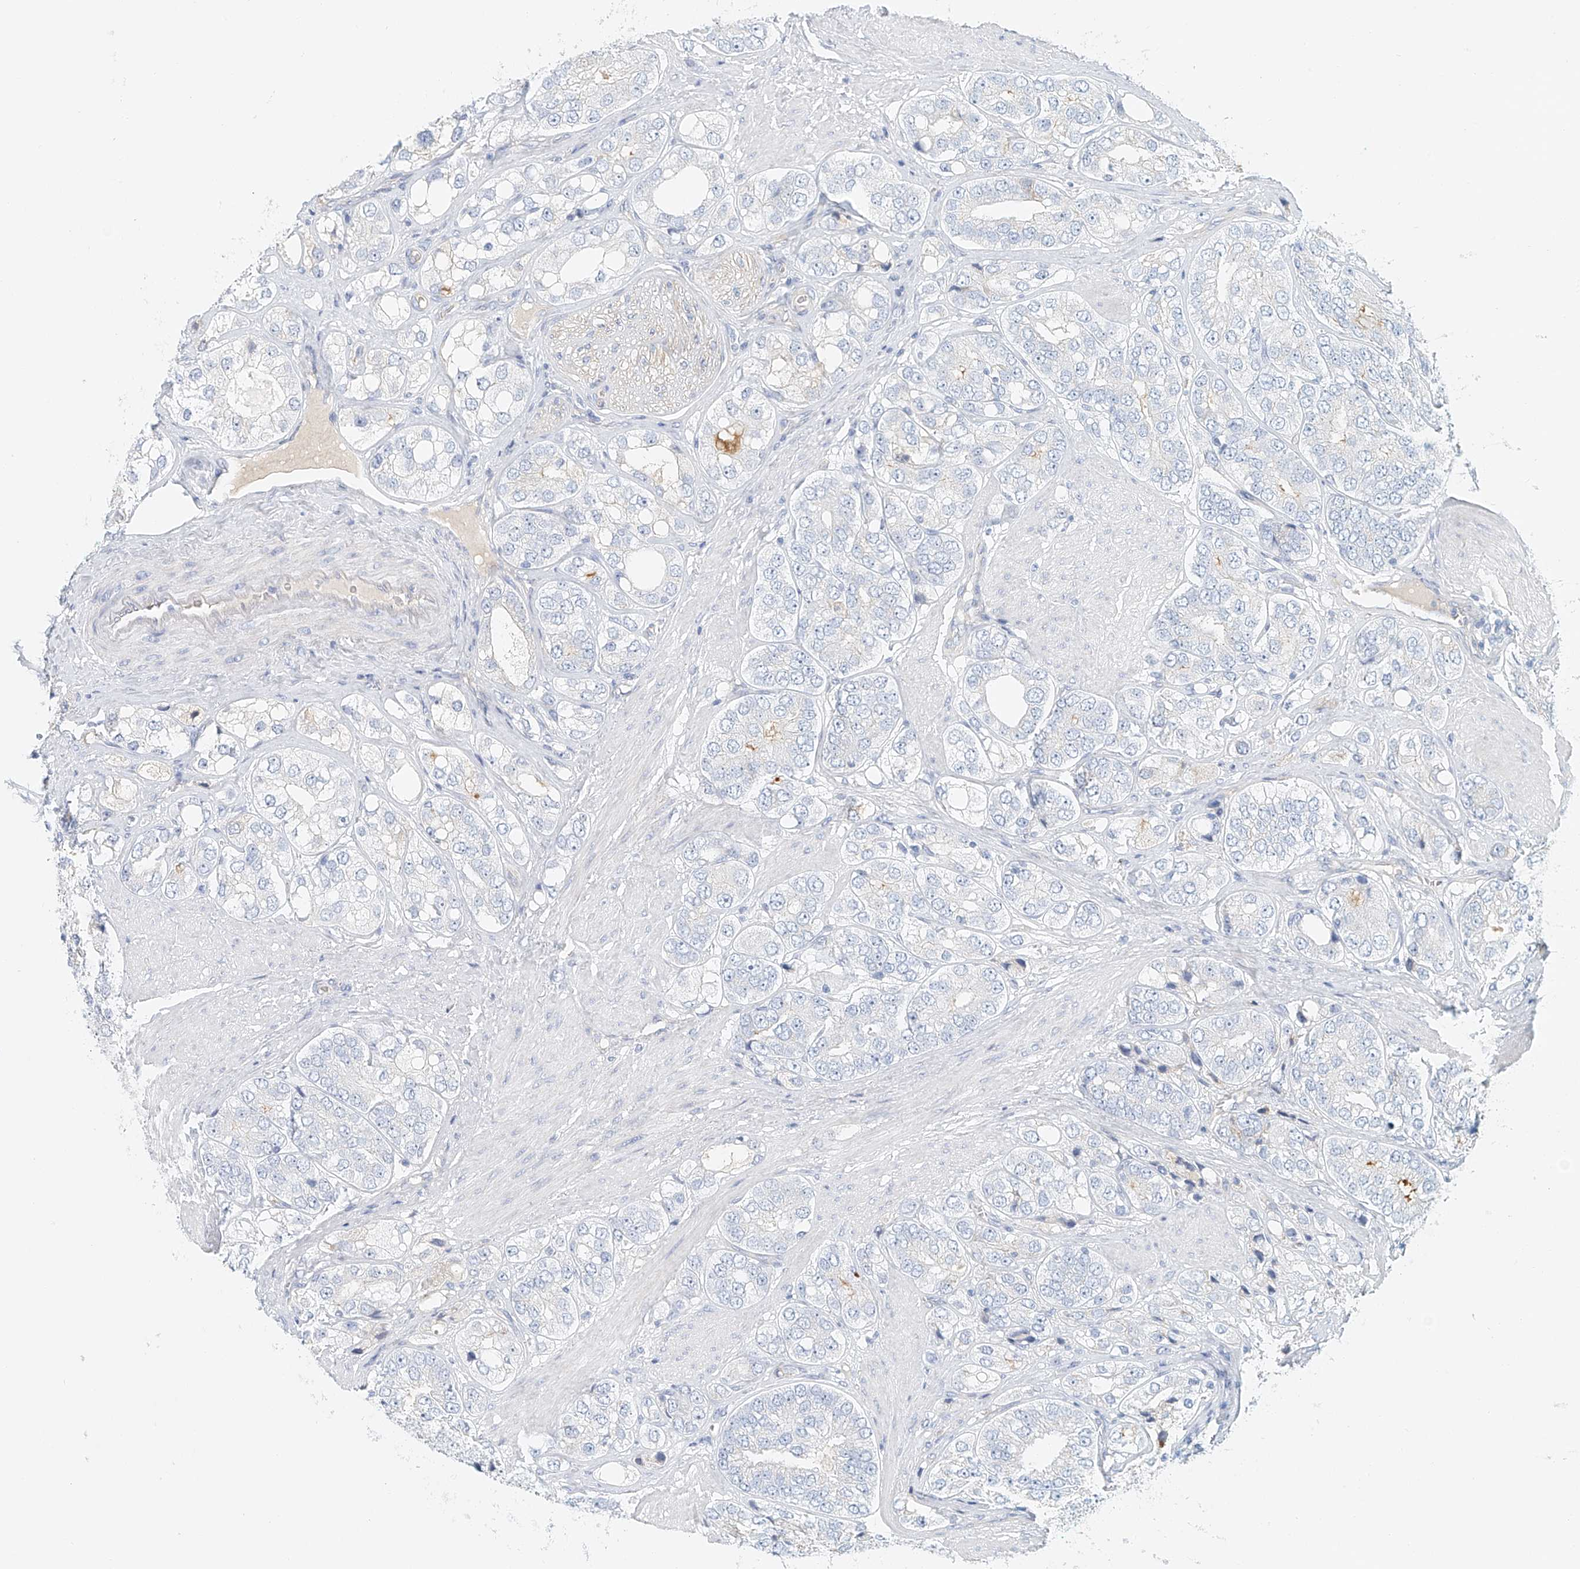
{"staining": {"intensity": "negative", "quantity": "none", "location": "none"}, "tissue": "prostate cancer", "cell_type": "Tumor cells", "image_type": "cancer", "snomed": [{"axis": "morphology", "description": "Adenocarcinoma, High grade"}, {"axis": "topography", "description": "Prostate"}], "caption": "Tumor cells show no significant protein positivity in prostate cancer (high-grade adenocarcinoma).", "gene": "FRYL", "patient": {"sex": "male", "age": 50}}